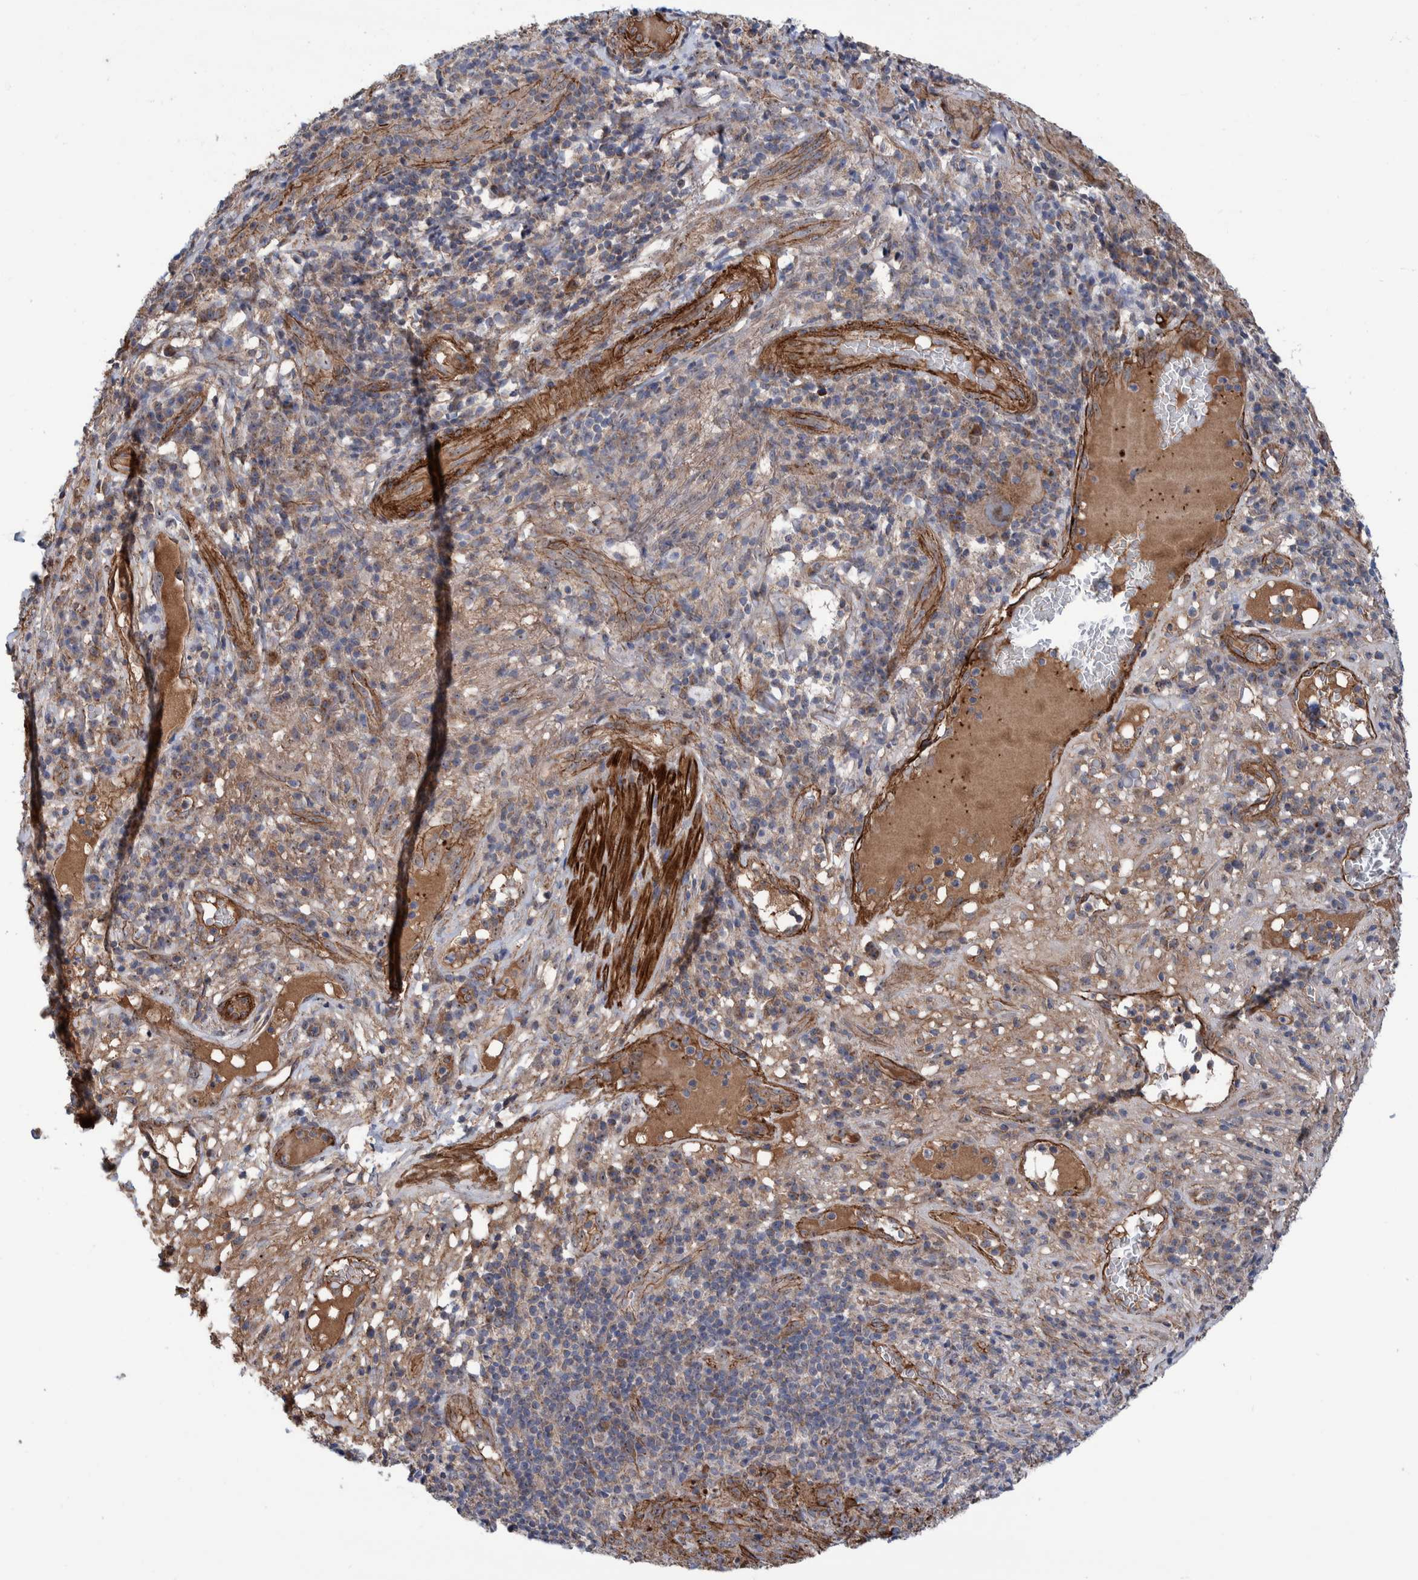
{"staining": {"intensity": "weak", "quantity": "<25%", "location": "cytoplasmic/membranous"}, "tissue": "melanoma", "cell_type": "Tumor cells", "image_type": "cancer", "snomed": [{"axis": "morphology", "description": "Malignant melanoma, NOS"}, {"axis": "topography", "description": "Skin of head"}], "caption": "An immunohistochemistry micrograph of melanoma is shown. There is no staining in tumor cells of melanoma.", "gene": "SLC25A10", "patient": {"sex": "male", "age": 96}}